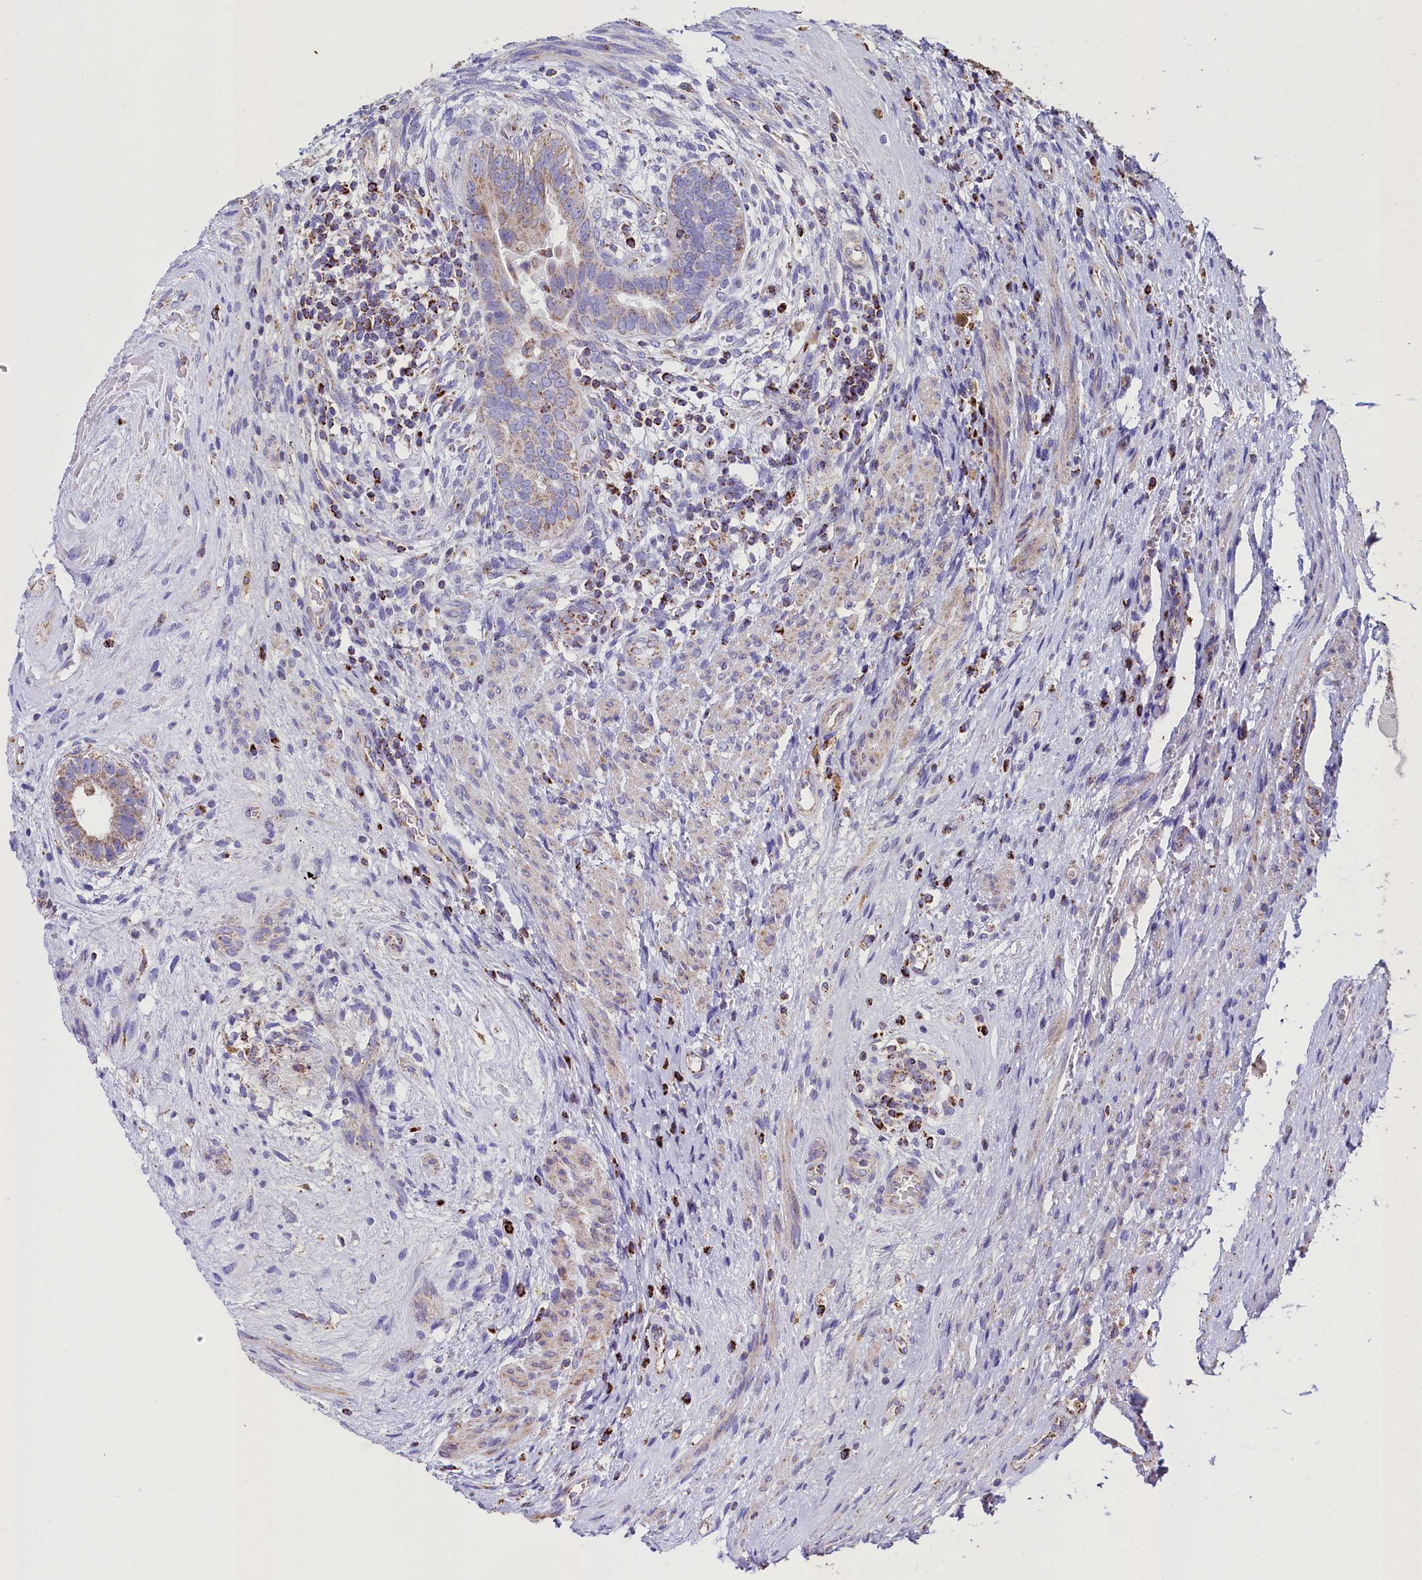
{"staining": {"intensity": "weak", "quantity": ">75%", "location": "cytoplasmic/membranous"}, "tissue": "testis cancer", "cell_type": "Tumor cells", "image_type": "cancer", "snomed": [{"axis": "morphology", "description": "Carcinoma, Embryonal, NOS"}, {"axis": "topography", "description": "Testis"}], "caption": "Approximately >75% of tumor cells in testis embryonal carcinoma show weak cytoplasmic/membranous protein staining as visualized by brown immunohistochemical staining.", "gene": "IDH3A", "patient": {"sex": "male", "age": 26}}